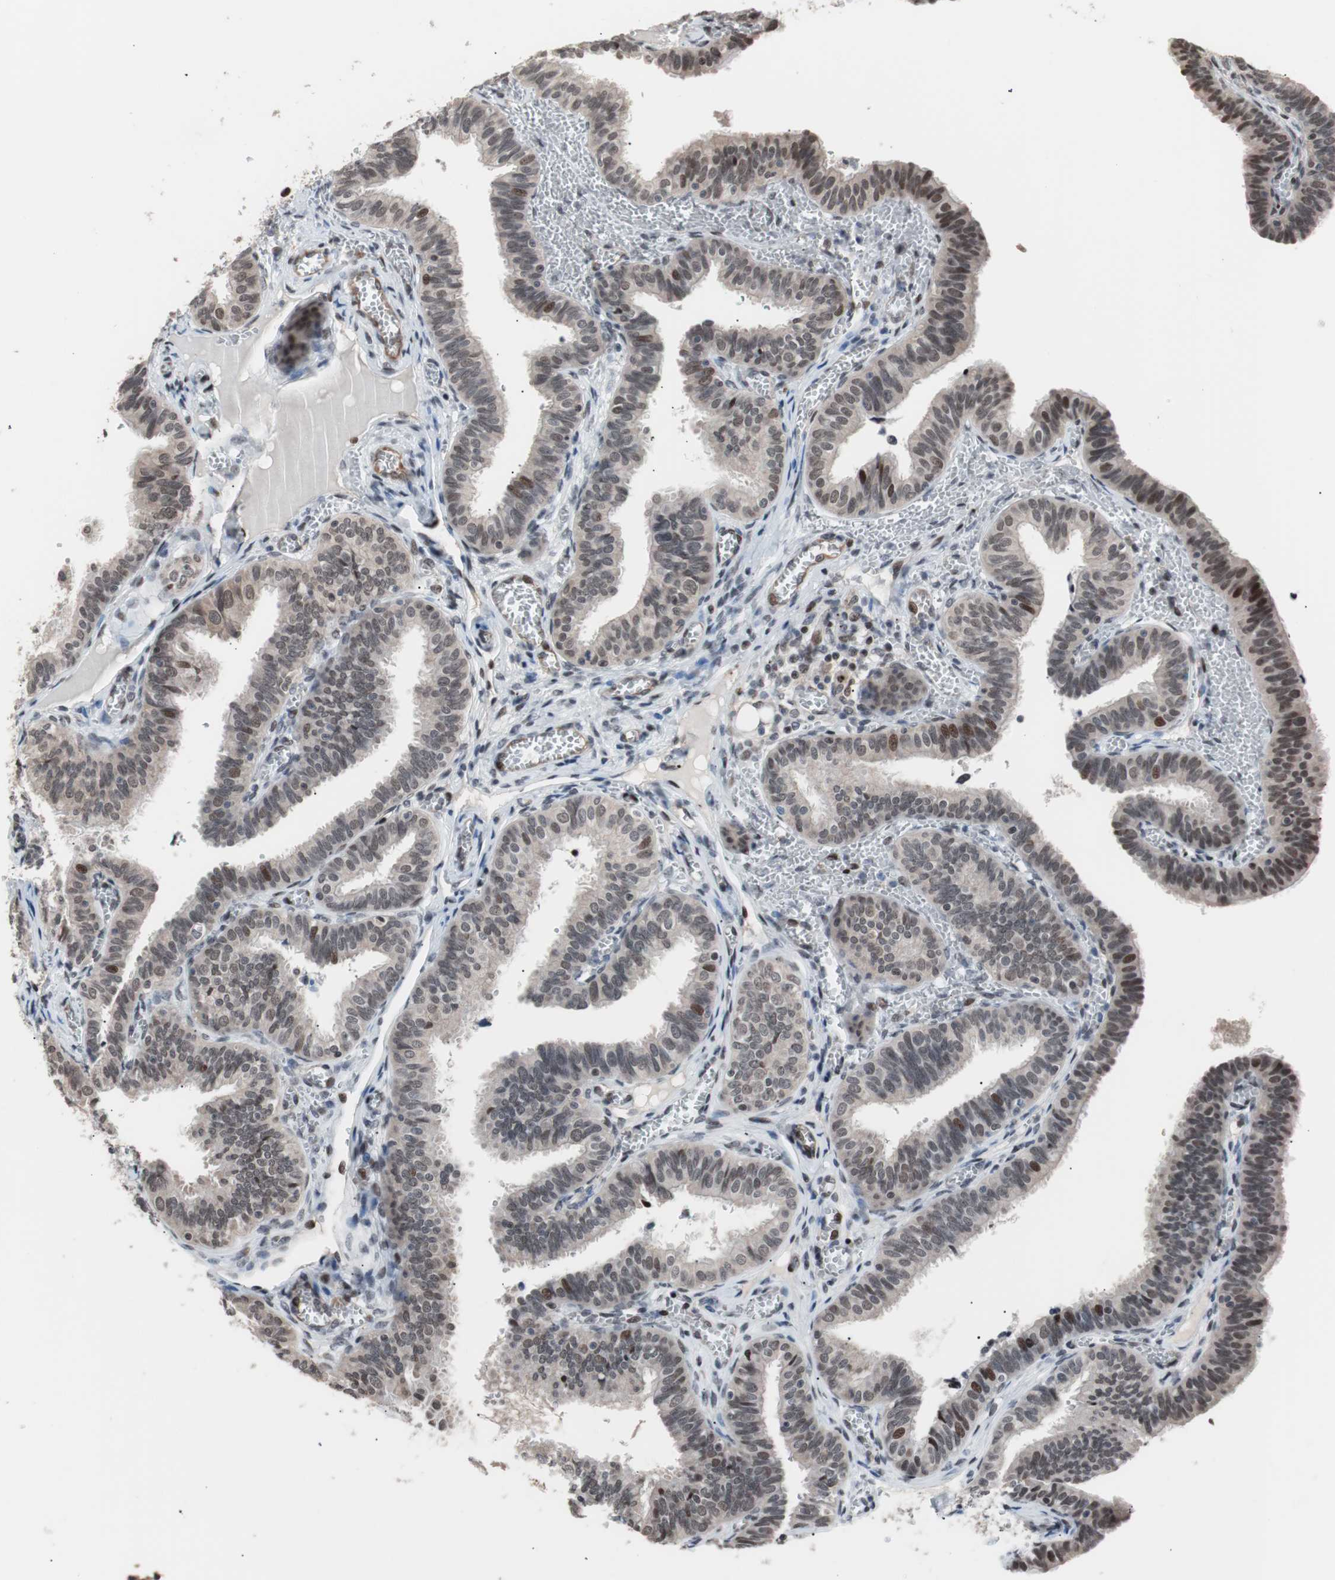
{"staining": {"intensity": "moderate", "quantity": ">75%", "location": "nuclear"}, "tissue": "fallopian tube", "cell_type": "Glandular cells", "image_type": "normal", "snomed": [{"axis": "morphology", "description": "Normal tissue, NOS"}, {"axis": "topography", "description": "Fallopian tube"}], "caption": "Immunohistochemical staining of unremarkable human fallopian tube reveals medium levels of moderate nuclear staining in approximately >75% of glandular cells.", "gene": "POGZ", "patient": {"sex": "female", "age": 46}}